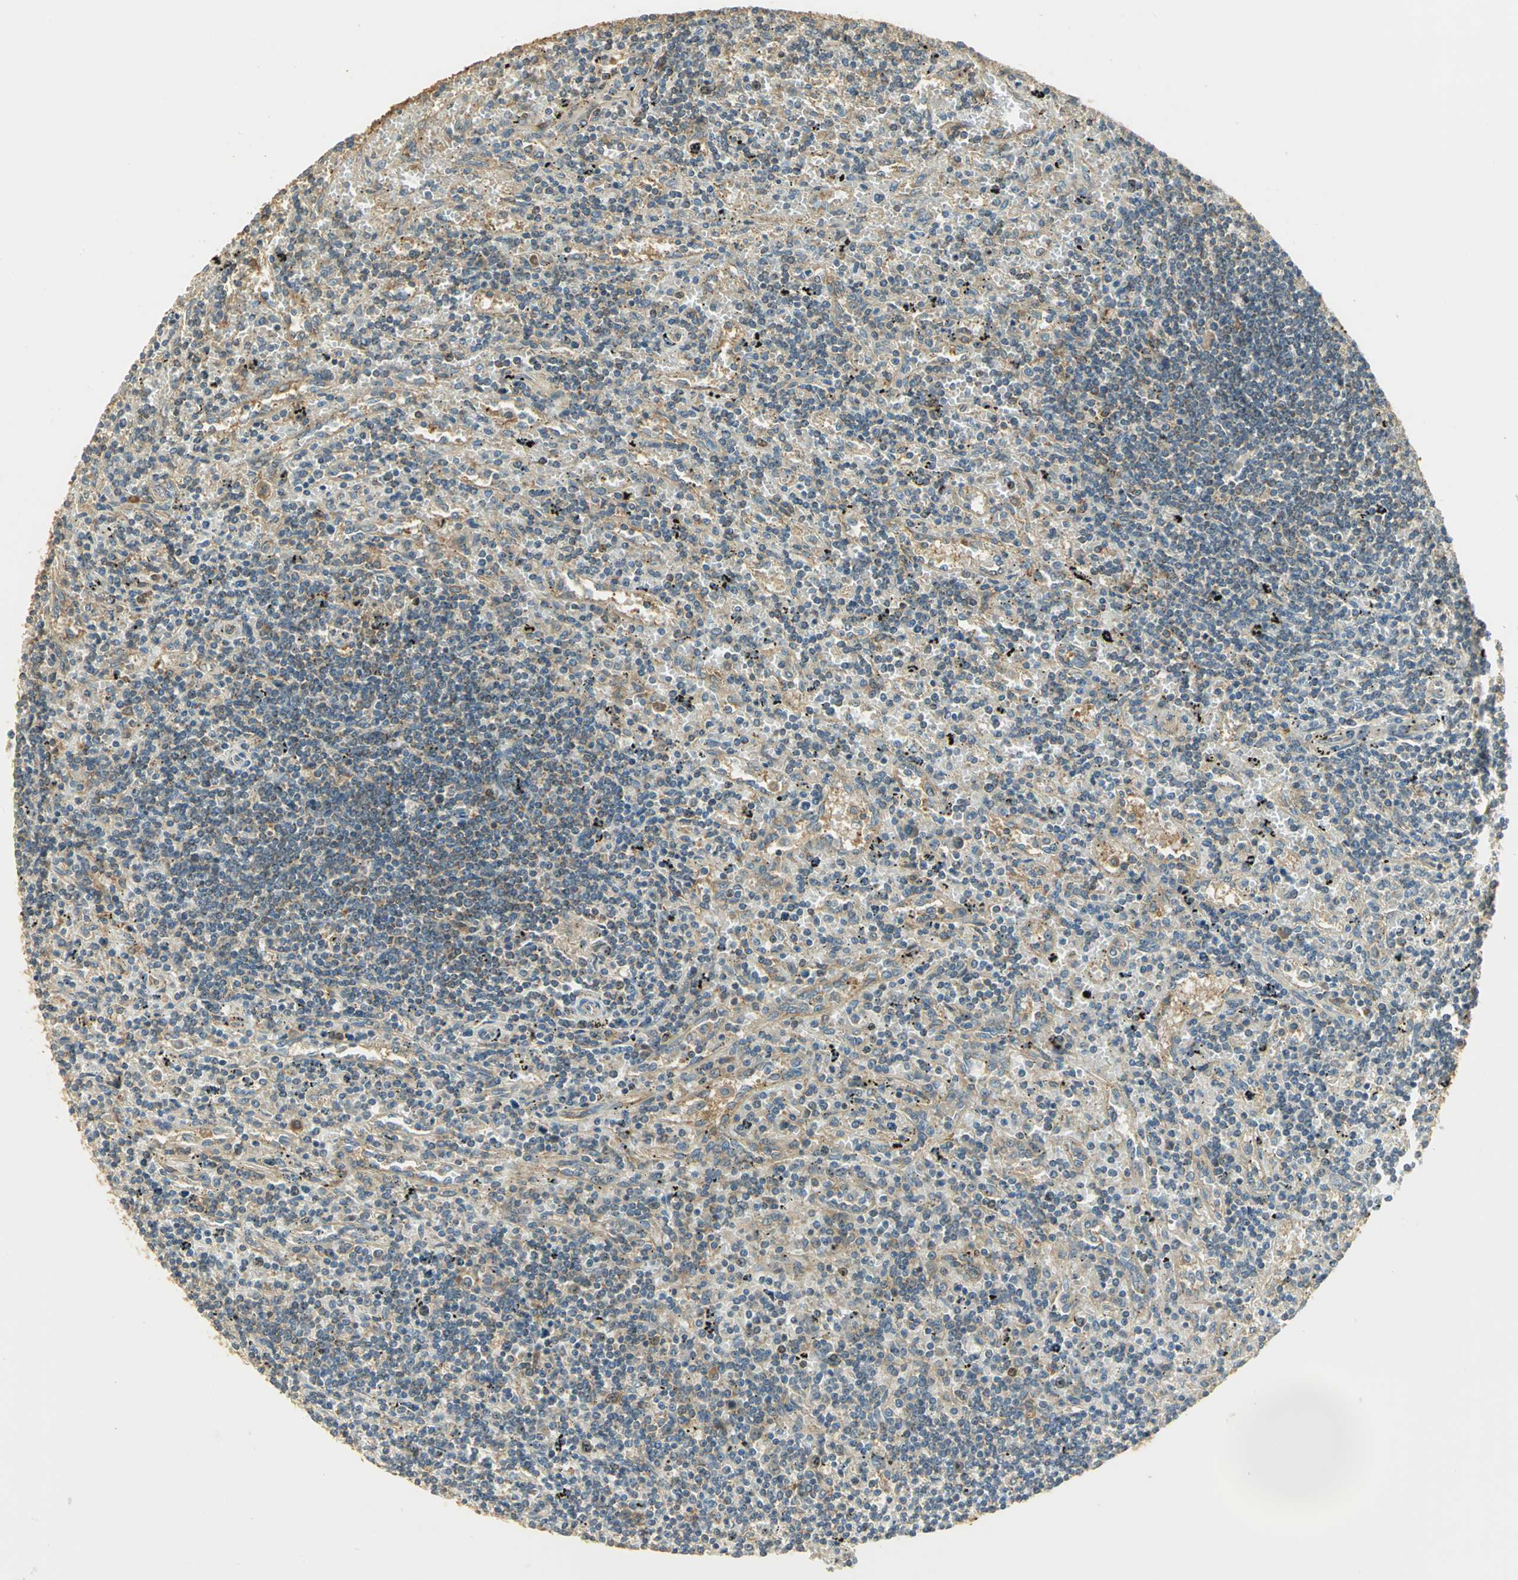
{"staining": {"intensity": "moderate", "quantity": ">75%", "location": "cytoplasmic/membranous"}, "tissue": "lymphoma", "cell_type": "Tumor cells", "image_type": "cancer", "snomed": [{"axis": "morphology", "description": "Malignant lymphoma, non-Hodgkin's type, Low grade"}, {"axis": "topography", "description": "Spleen"}], "caption": "DAB immunohistochemical staining of human malignant lymphoma, non-Hodgkin's type (low-grade) shows moderate cytoplasmic/membranous protein expression in approximately >75% of tumor cells. The staining was performed using DAB to visualize the protein expression in brown, while the nuclei were stained in blue with hematoxylin (Magnification: 20x).", "gene": "RARS1", "patient": {"sex": "male", "age": 76}}